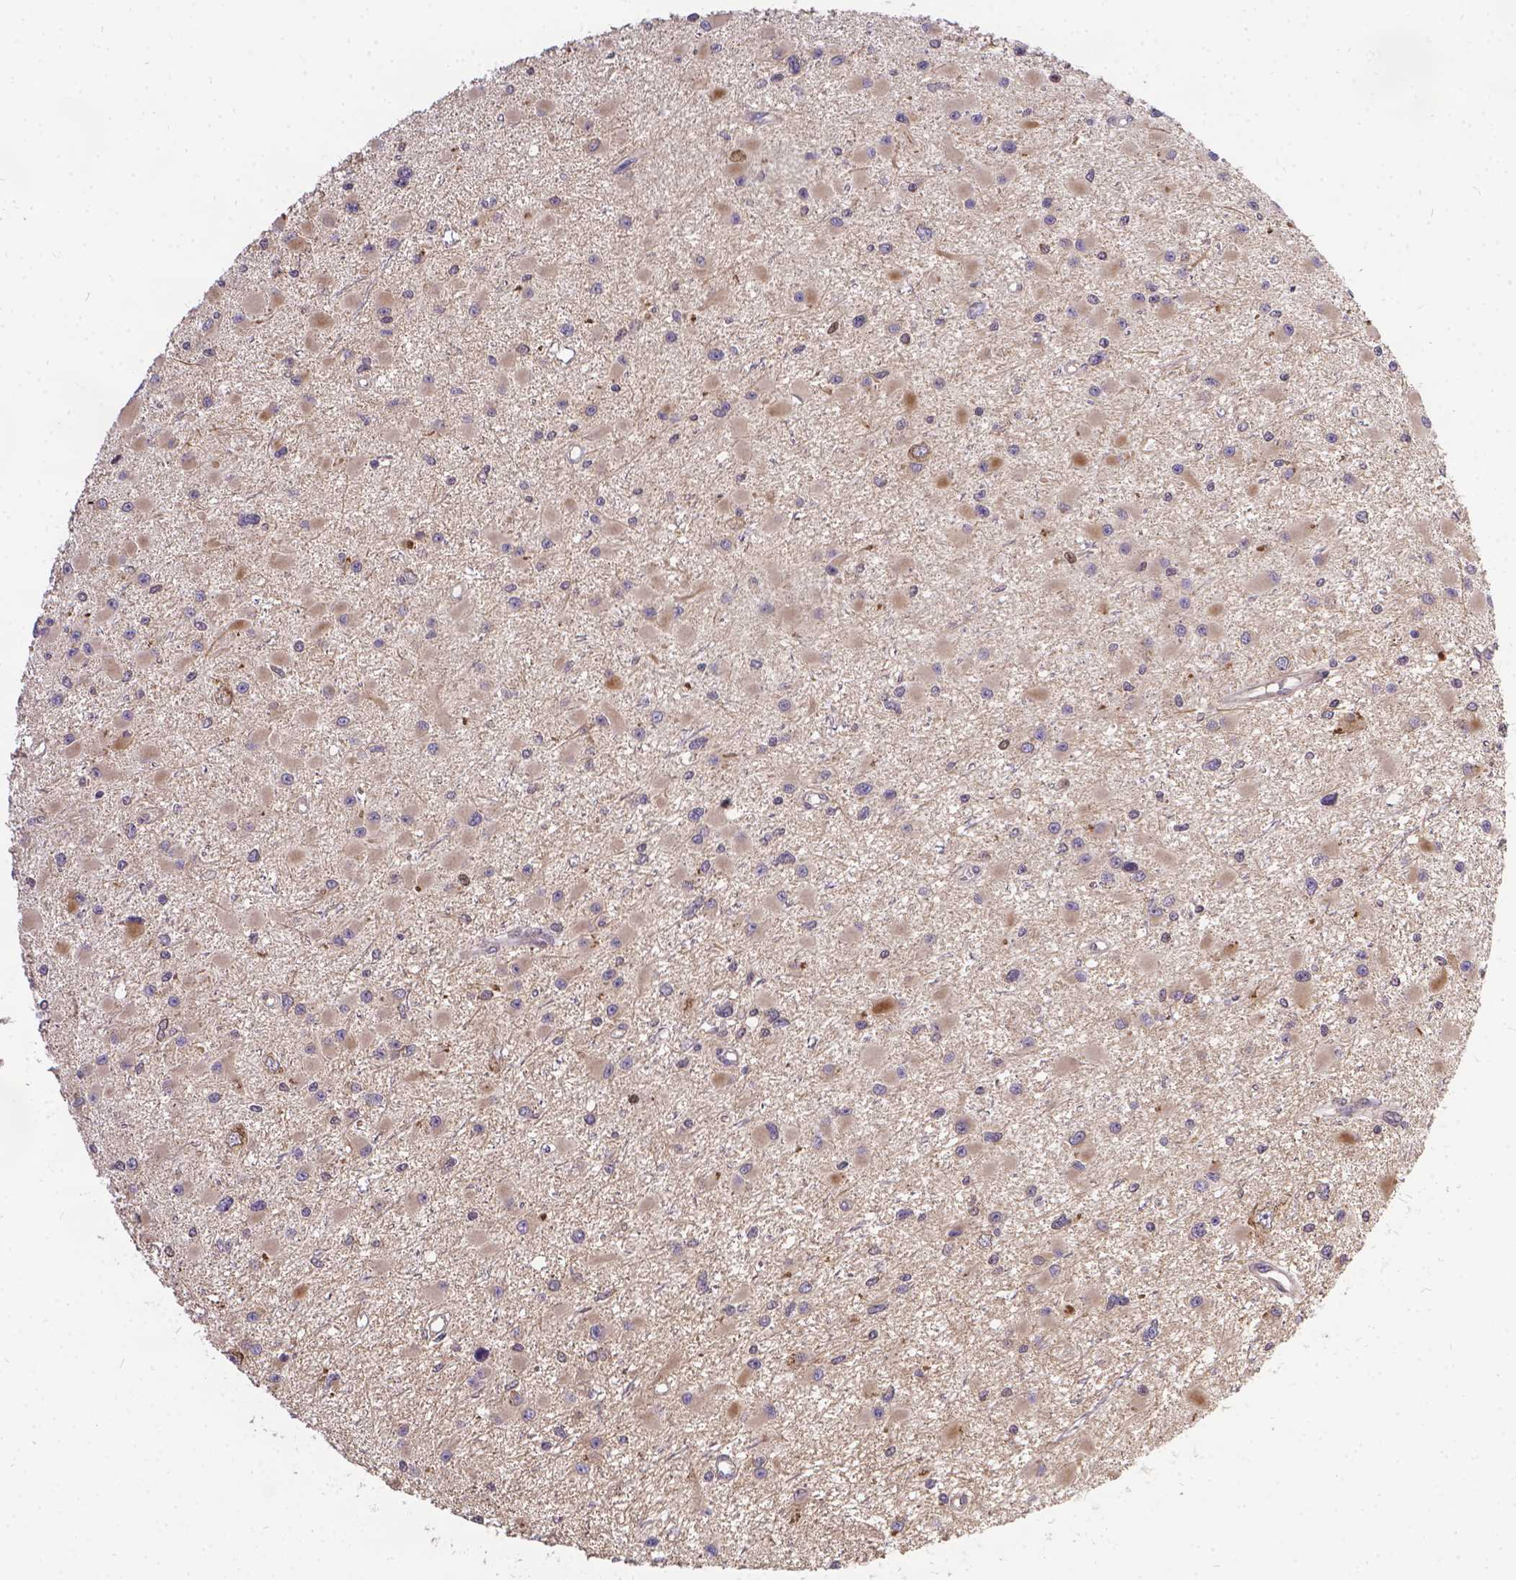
{"staining": {"intensity": "weak", "quantity": "25%-75%", "location": "cytoplasmic/membranous"}, "tissue": "glioma", "cell_type": "Tumor cells", "image_type": "cancer", "snomed": [{"axis": "morphology", "description": "Glioma, malignant, High grade"}, {"axis": "topography", "description": "Brain"}], "caption": "Tumor cells show low levels of weak cytoplasmic/membranous positivity in approximately 25%-75% of cells in human malignant high-grade glioma. (IHC, brightfield microscopy, high magnification).", "gene": "DENND6A", "patient": {"sex": "male", "age": 54}}